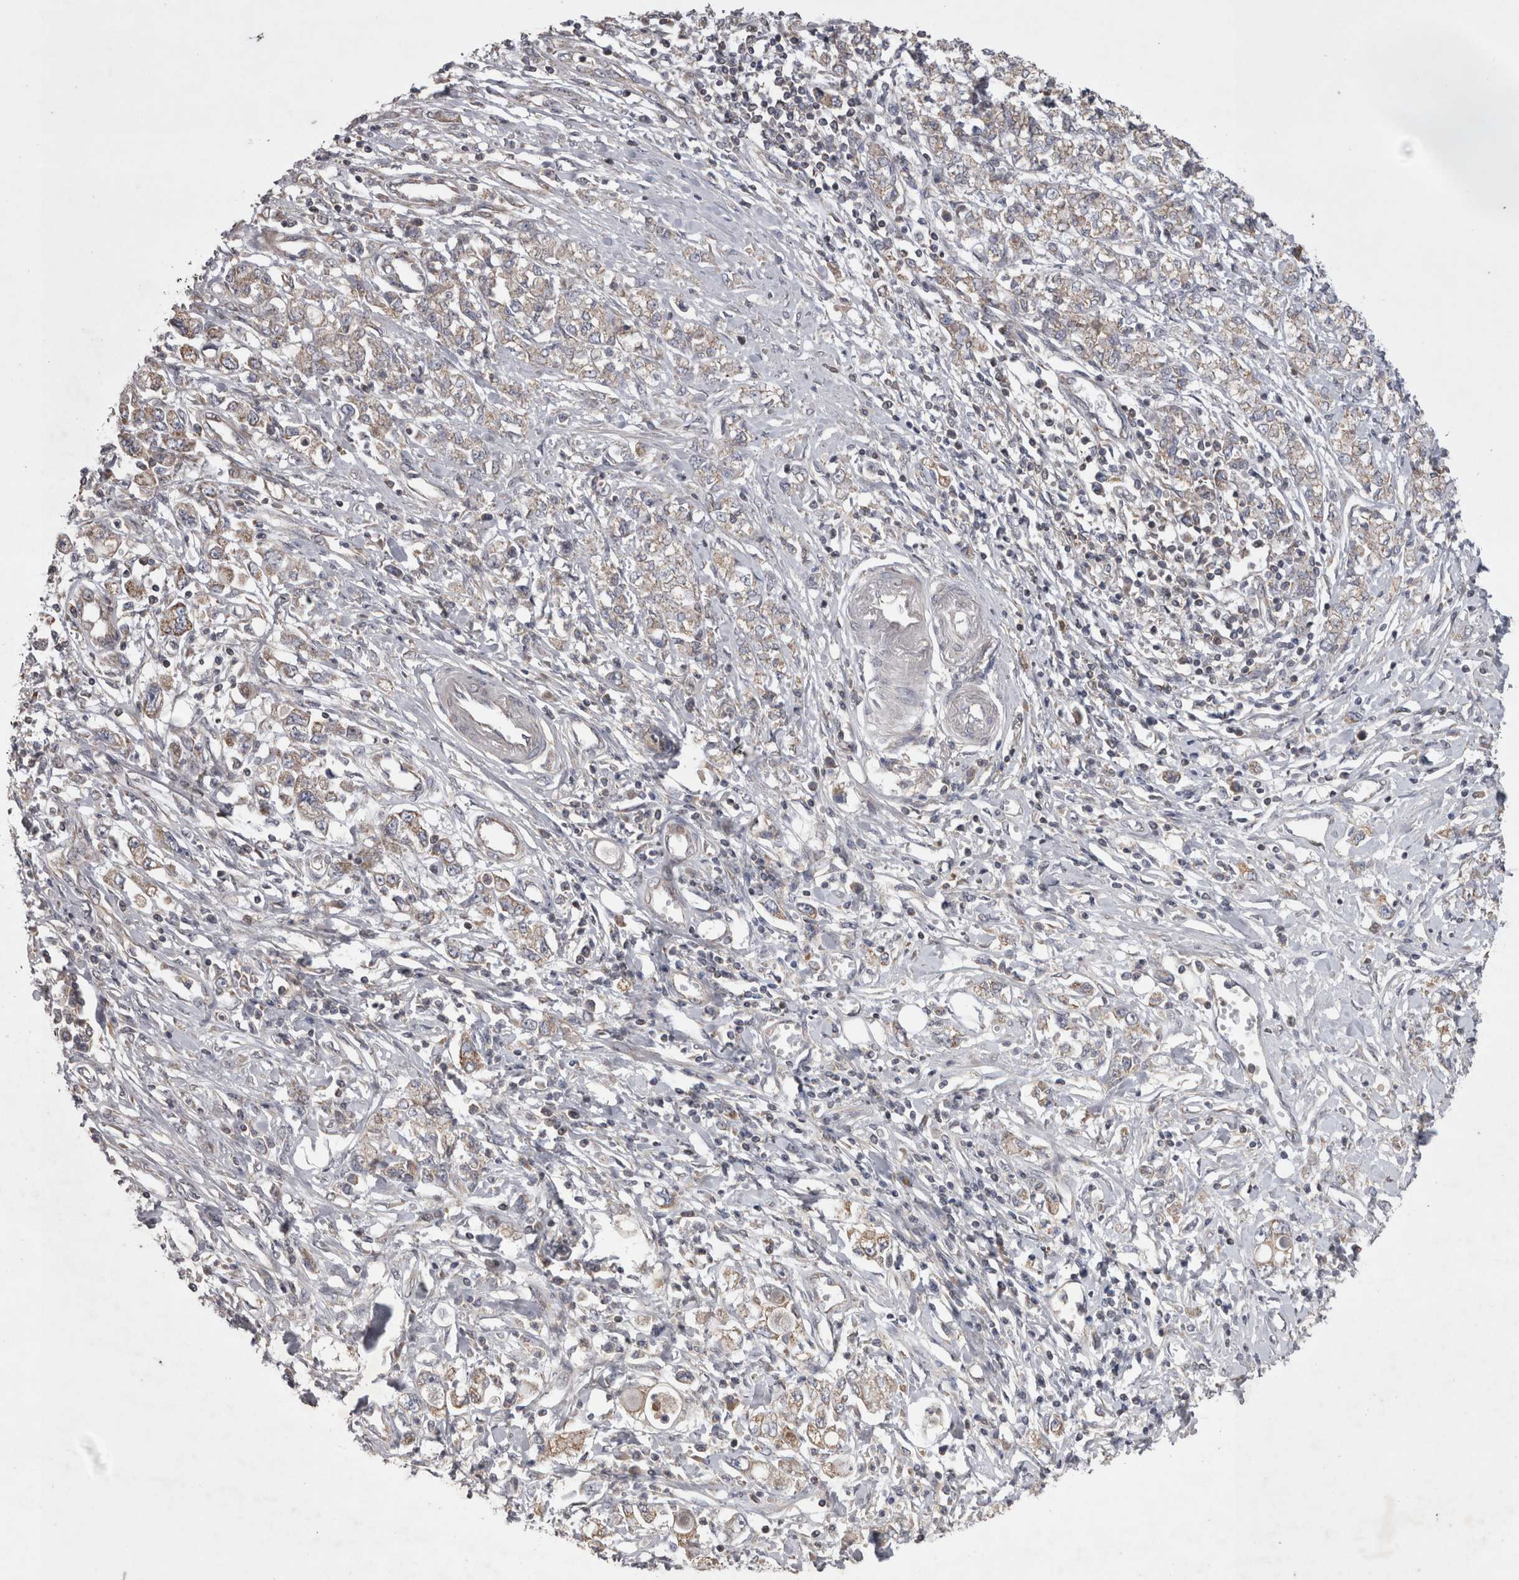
{"staining": {"intensity": "weak", "quantity": ">75%", "location": "cytoplasmic/membranous"}, "tissue": "stomach cancer", "cell_type": "Tumor cells", "image_type": "cancer", "snomed": [{"axis": "morphology", "description": "Adenocarcinoma, NOS"}, {"axis": "topography", "description": "Stomach"}], "caption": "IHC histopathology image of human stomach cancer stained for a protein (brown), which demonstrates low levels of weak cytoplasmic/membranous expression in about >75% of tumor cells.", "gene": "TSPOAP1", "patient": {"sex": "female", "age": 76}}